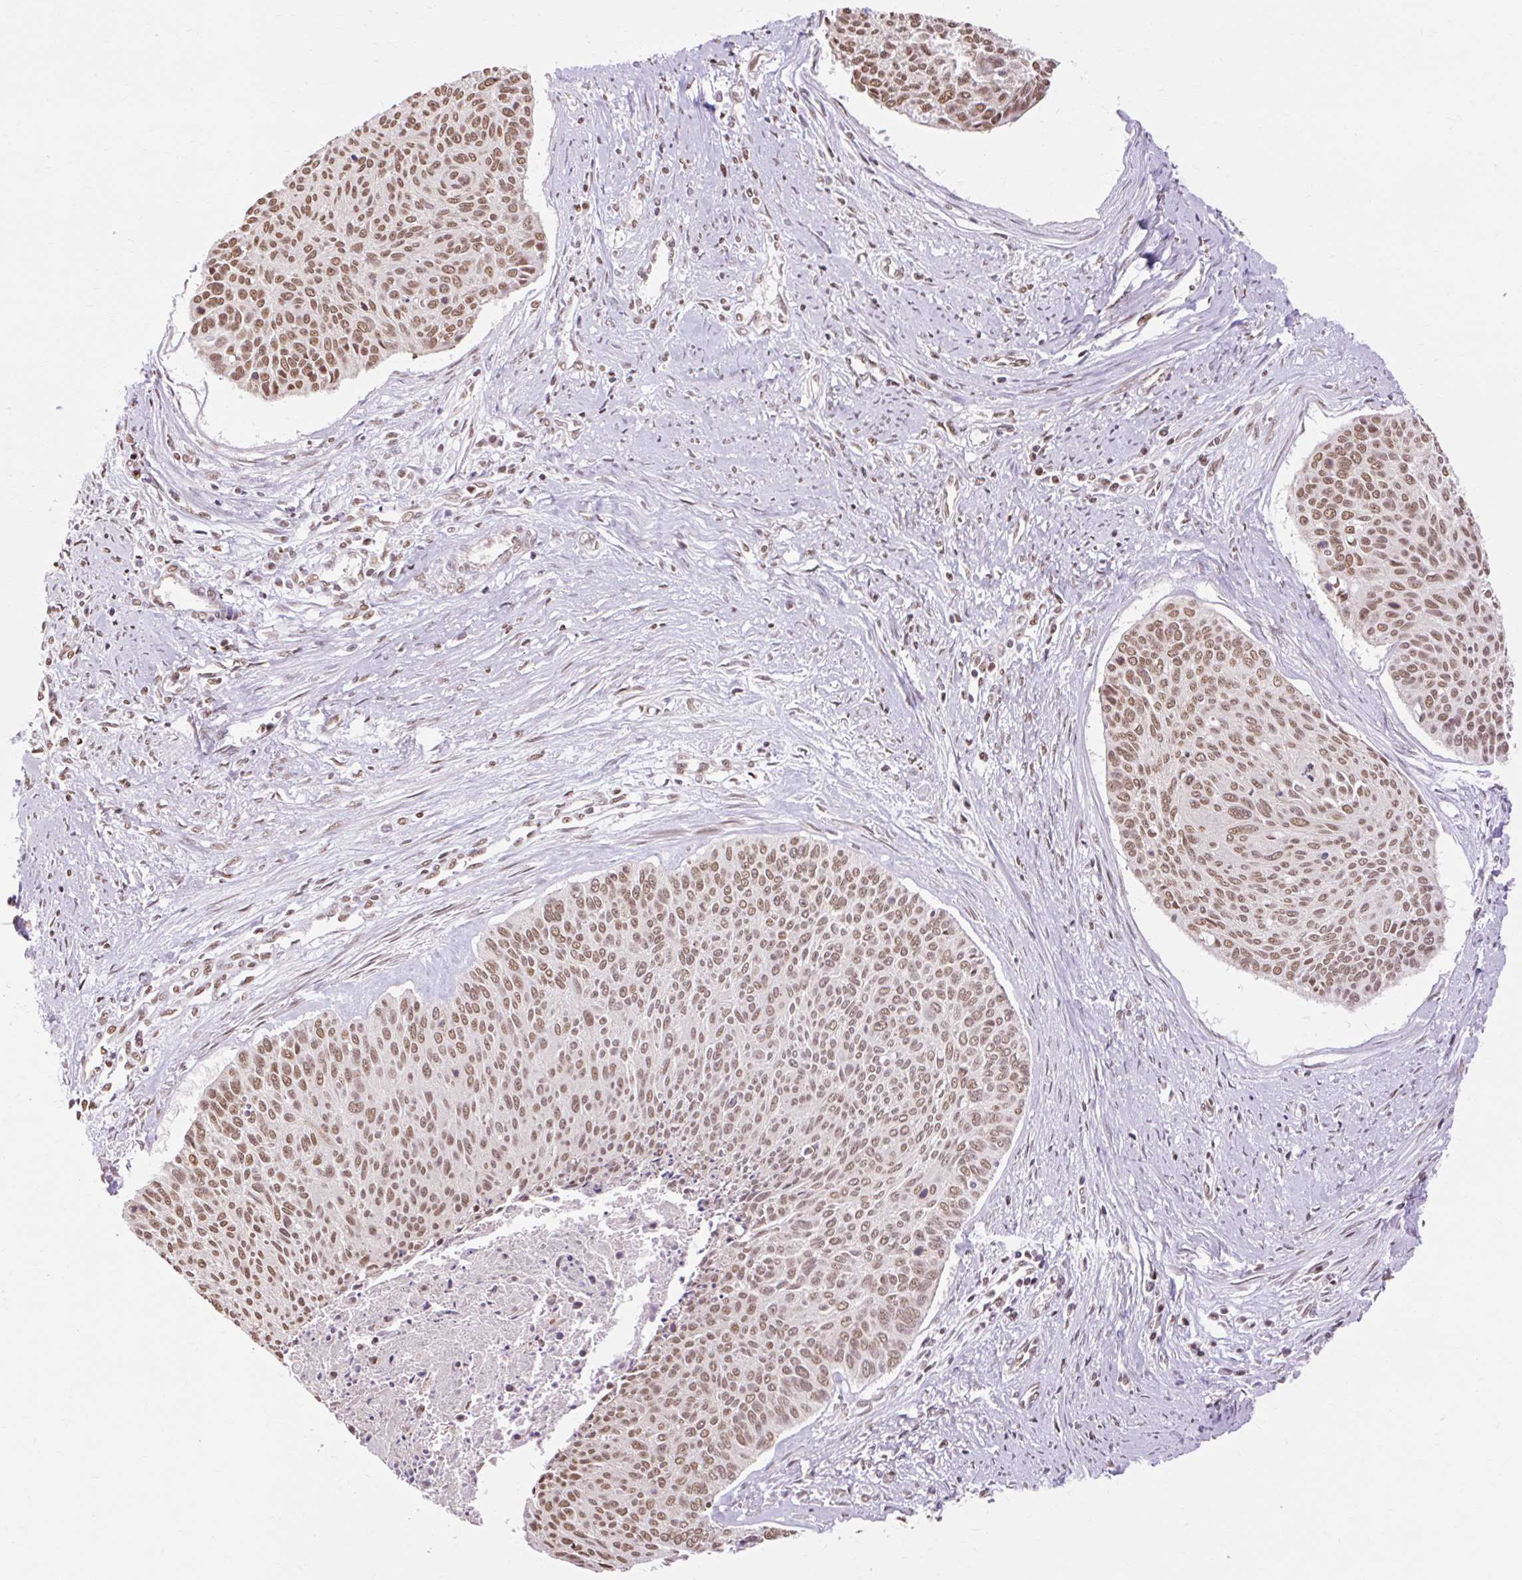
{"staining": {"intensity": "moderate", "quantity": ">75%", "location": "nuclear"}, "tissue": "cervical cancer", "cell_type": "Tumor cells", "image_type": "cancer", "snomed": [{"axis": "morphology", "description": "Squamous cell carcinoma, NOS"}, {"axis": "topography", "description": "Cervix"}], "caption": "Cervical squamous cell carcinoma tissue shows moderate nuclear positivity in about >75% of tumor cells The protein of interest is shown in brown color, while the nuclei are stained blue.", "gene": "NPIPB12", "patient": {"sex": "female", "age": 55}}